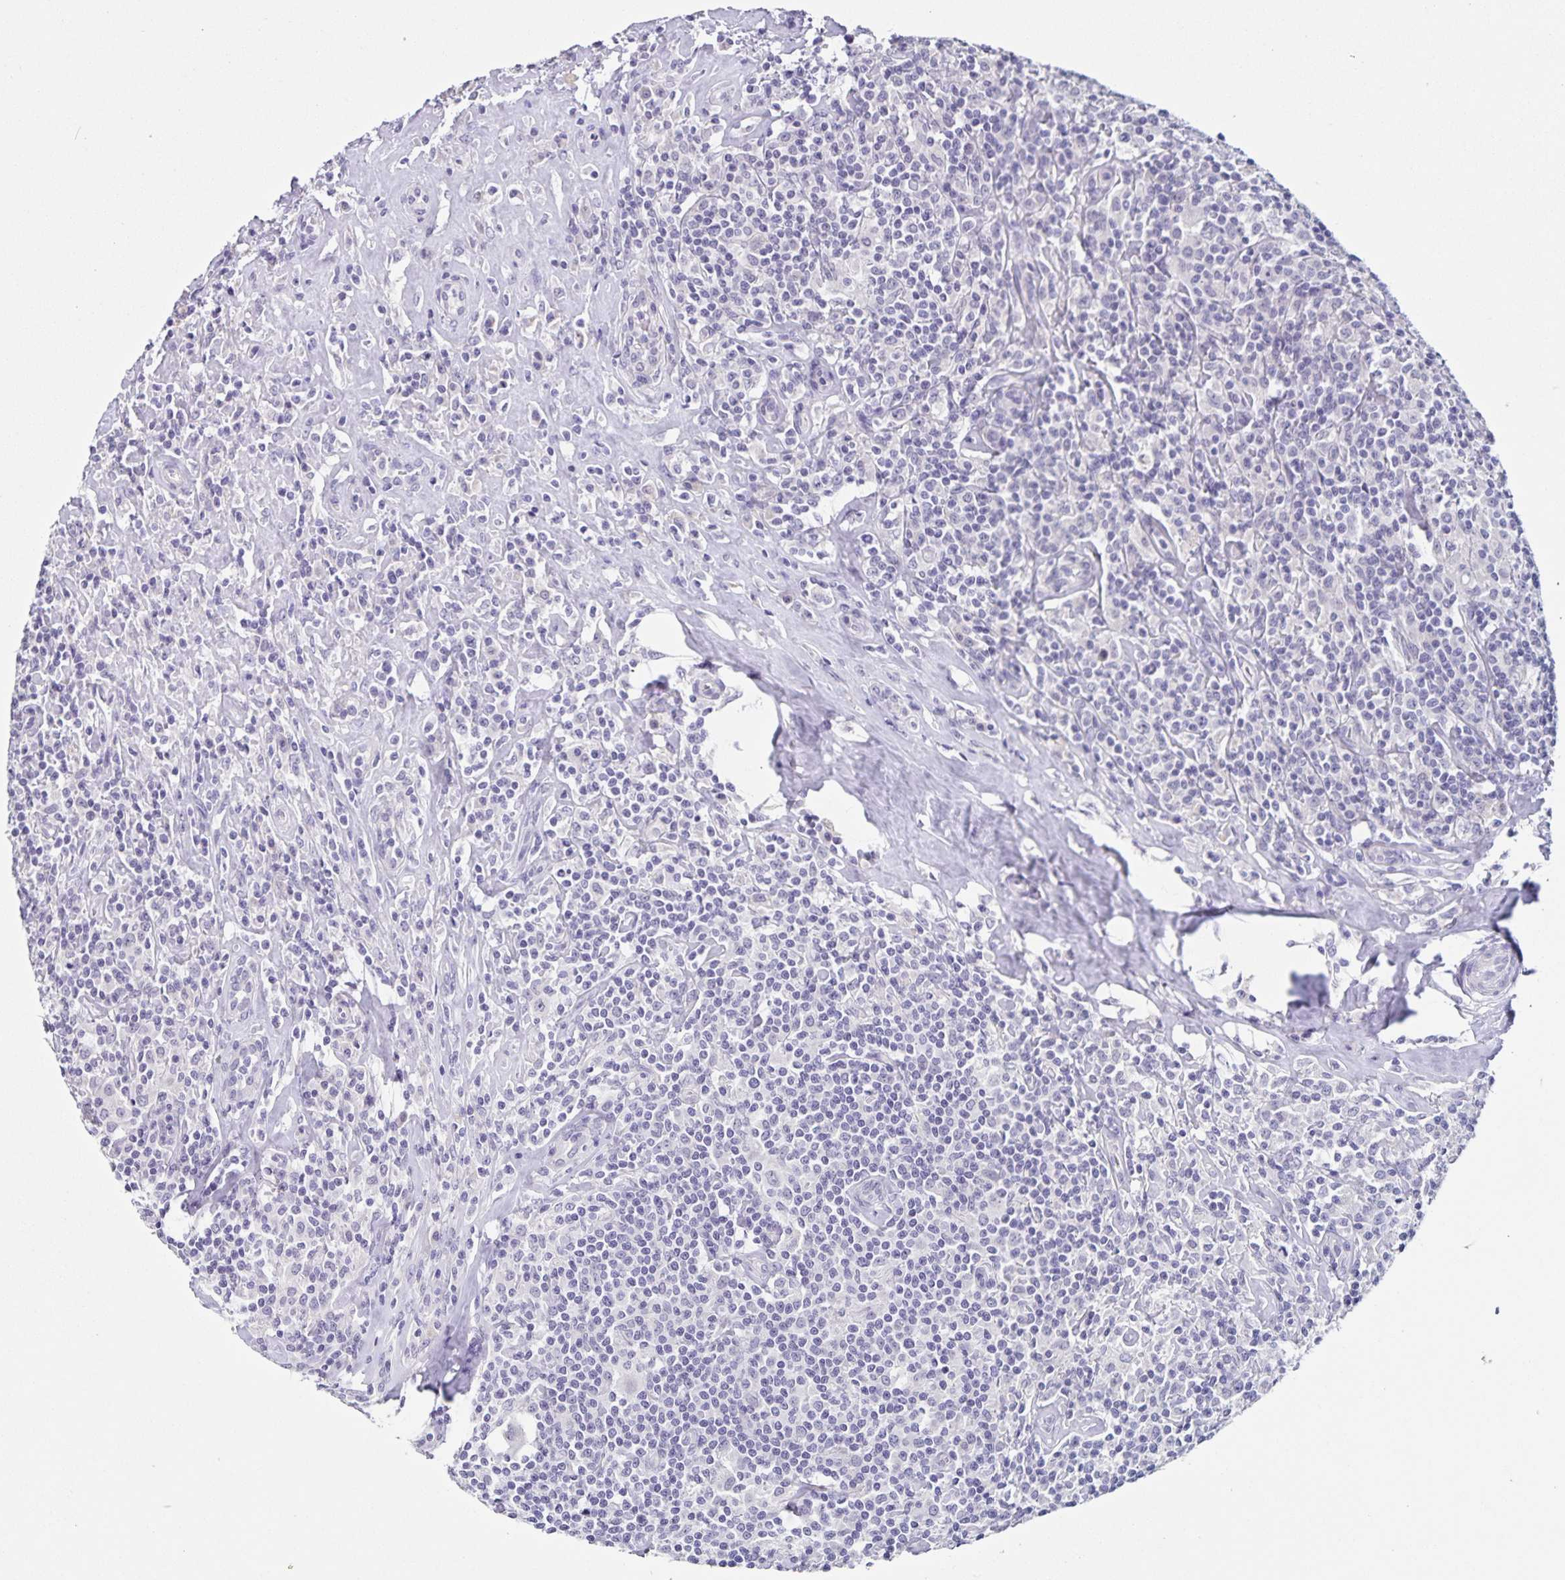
{"staining": {"intensity": "negative", "quantity": "none", "location": "none"}, "tissue": "lymphoma", "cell_type": "Tumor cells", "image_type": "cancer", "snomed": [{"axis": "morphology", "description": "Hodgkin's disease, NOS"}, {"axis": "morphology", "description": "Hodgkin's lymphoma, nodular sclerosis"}, {"axis": "topography", "description": "Lymph node"}], "caption": "Immunohistochemistry of human Hodgkin's disease demonstrates no expression in tumor cells.", "gene": "SLC12A3", "patient": {"sex": "female", "age": 10}}